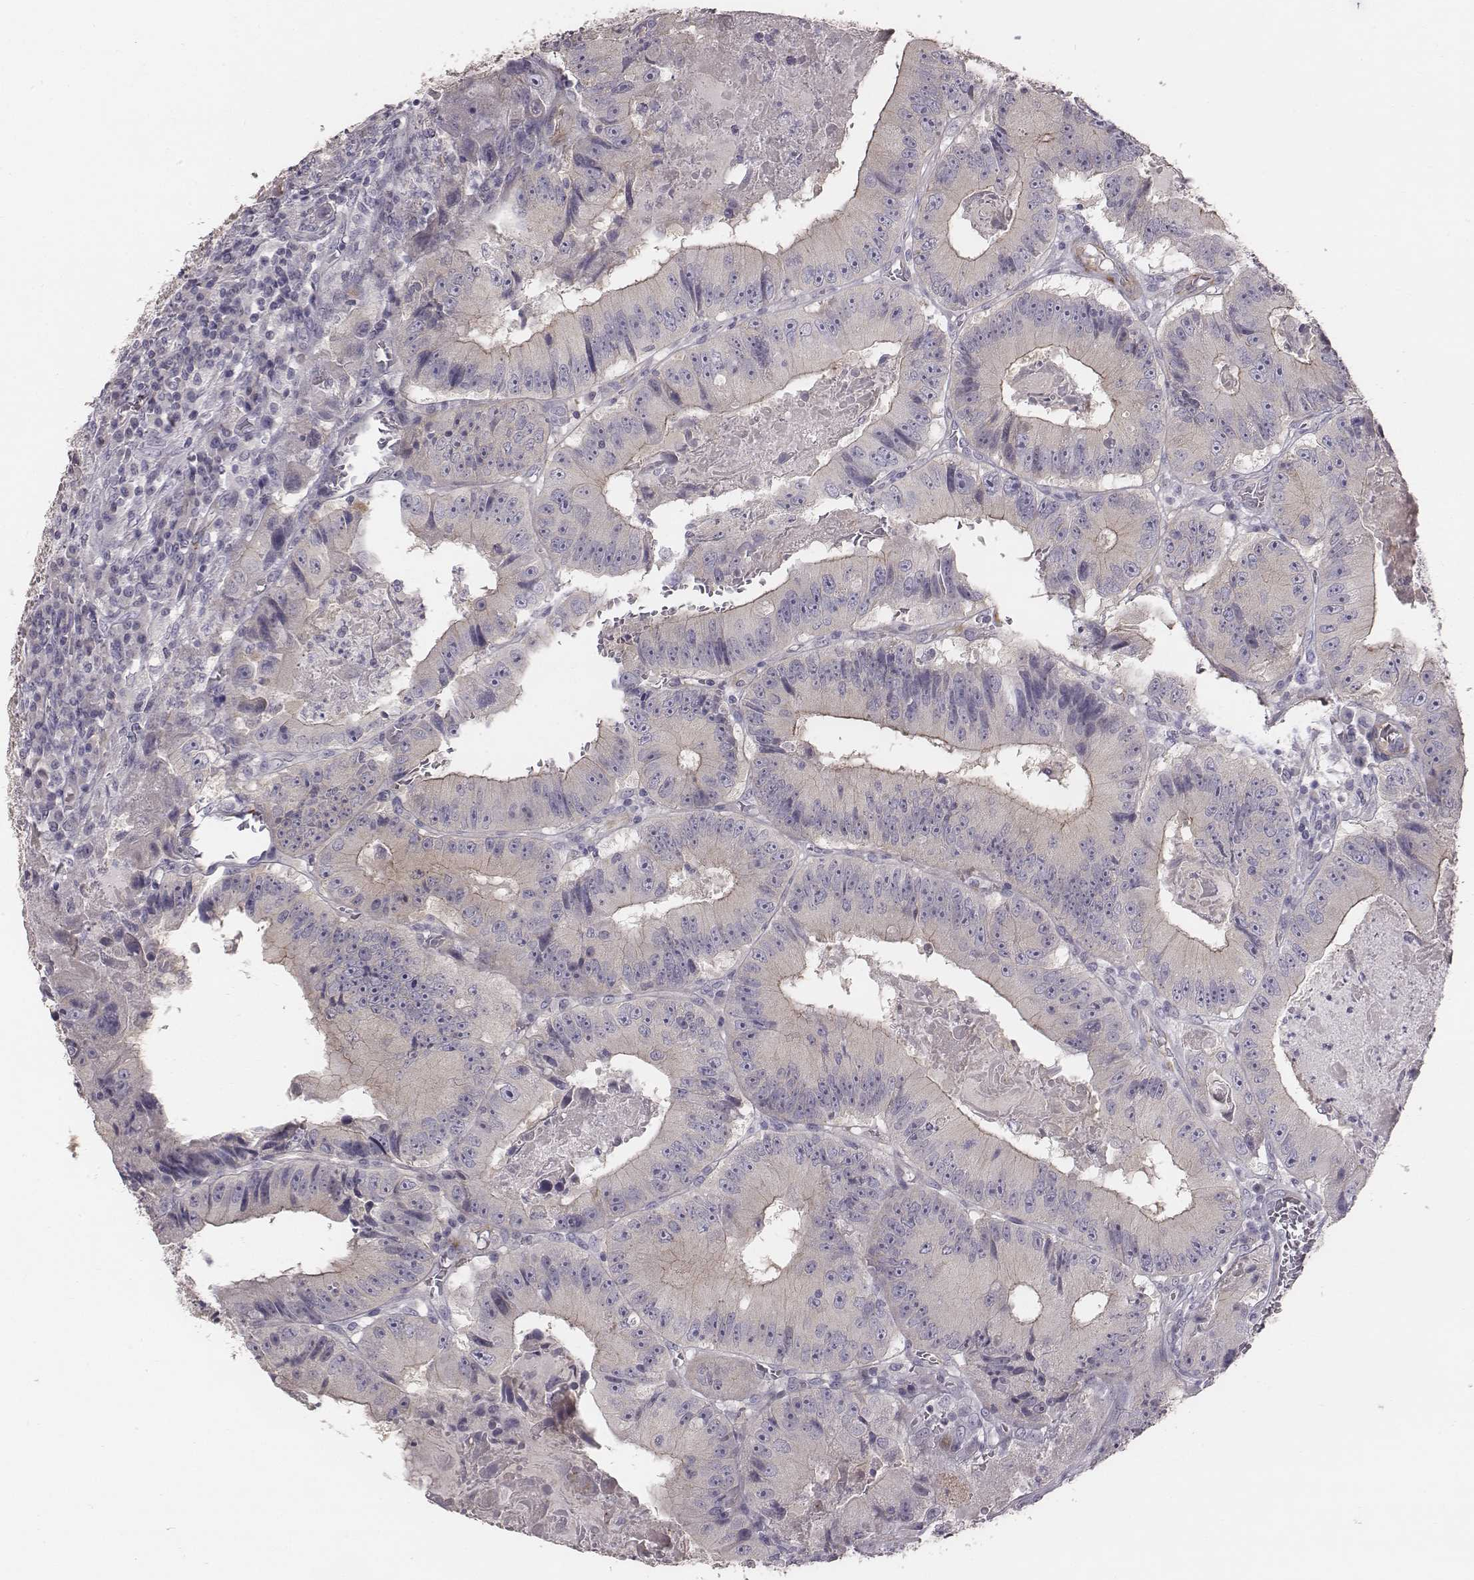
{"staining": {"intensity": "weak", "quantity": "<25%", "location": "cytoplasmic/membranous"}, "tissue": "colorectal cancer", "cell_type": "Tumor cells", "image_type": "cancer", "snomed": [{"axis": "morphology", "description": "Adenocarcinoma, NOS"}, {"axis": "topography", "description": "Colon"}], "caption": "Tumor cells are negative for protein expression in human colorectal adenocarcinoma. (DAB immunohistochemistry visualized using brightfield microscopy, high magnification).", "gene": "PRKCZ", "patient": {"sex": "female", "age": 86}}